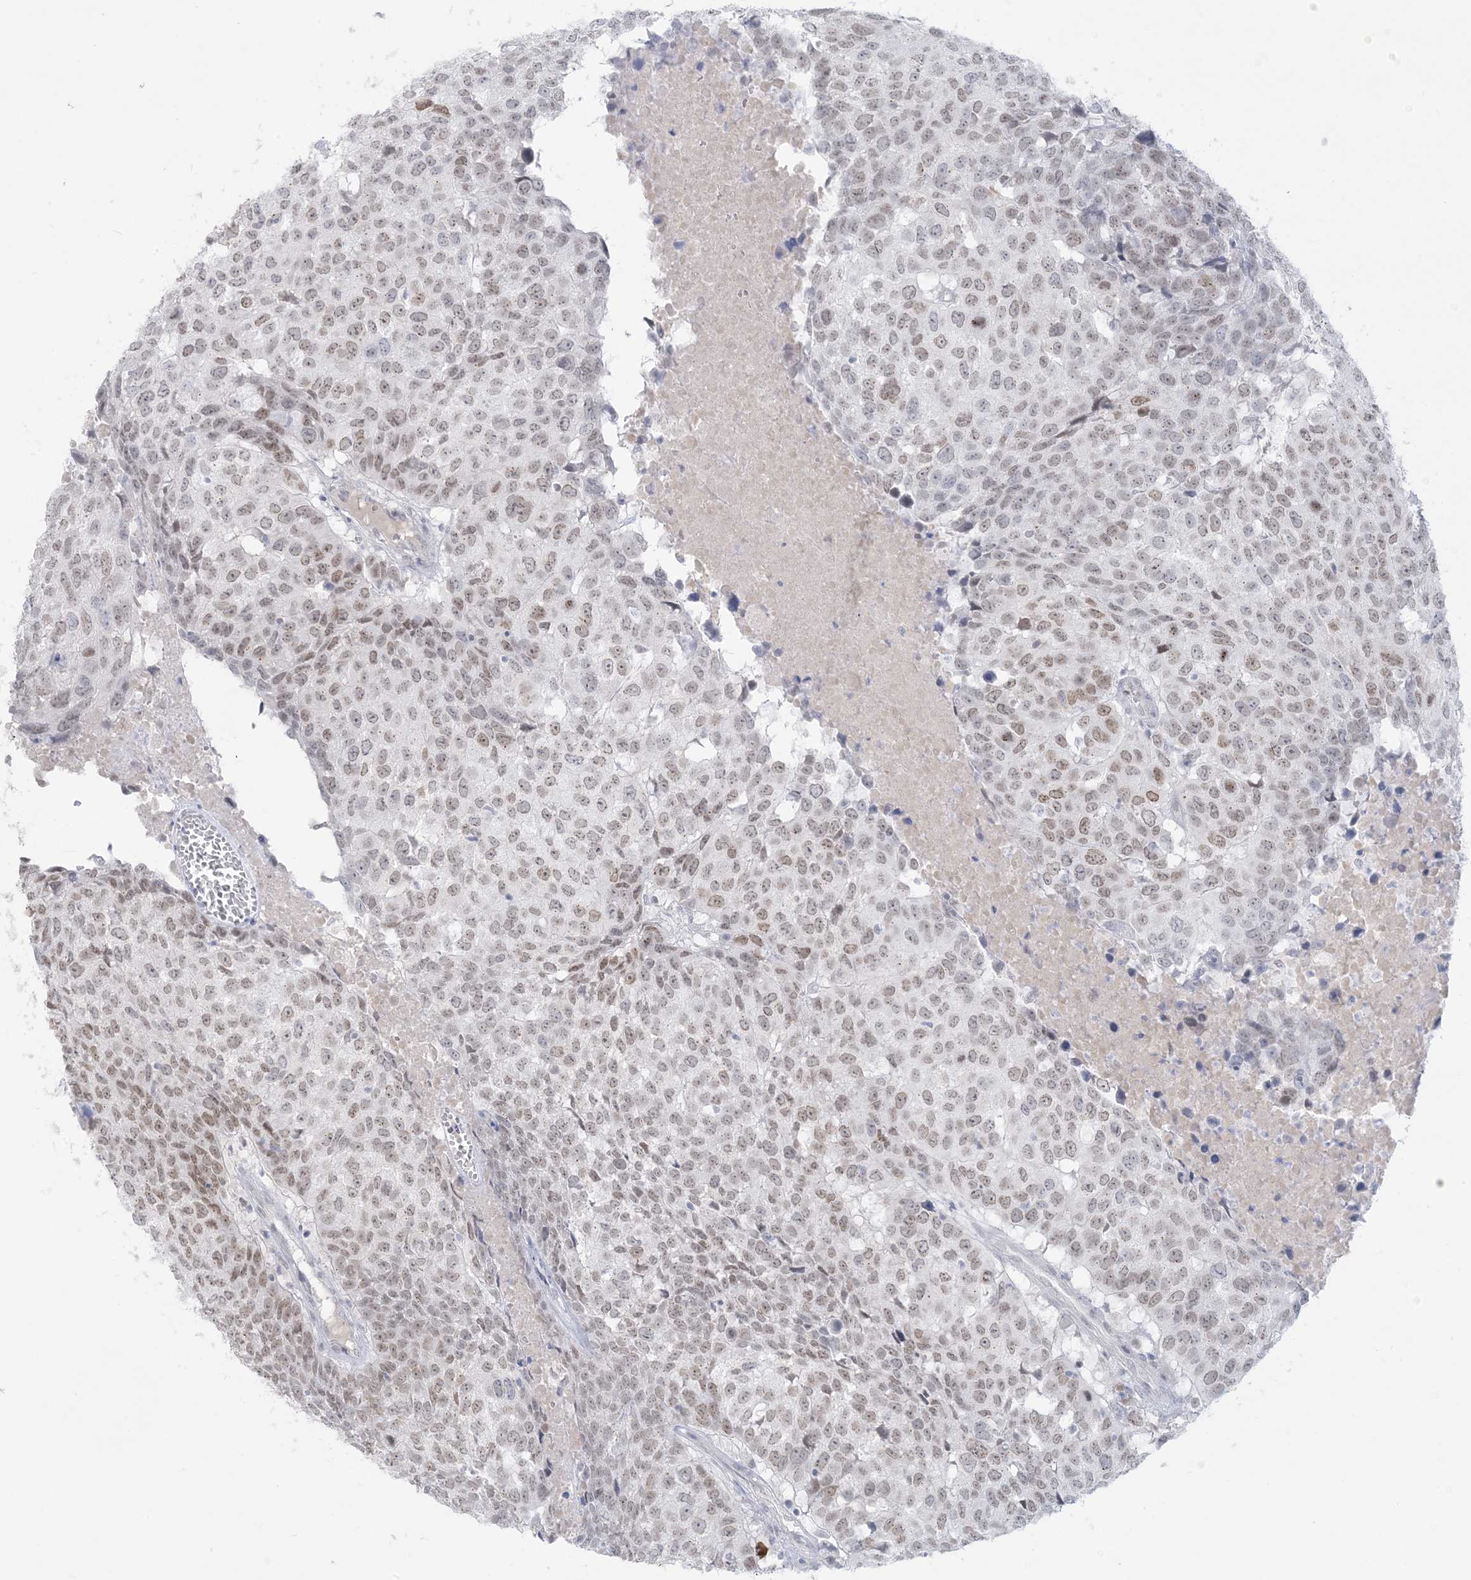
{"staining": {"intensity": "weak", "quantity": ">75%", "location": "nuclear"}, "tissue": "head and neck cancer", "cell_type": "Tumor cells", "image_type": "cancer", "snomed": [{"axis": "morphology", "description": "Squamous cell carcinoma, NOS"}, {"axis": "topography", "description": "Head-Neck"}], "caption": "Protein analysis of squamous cell carcinoma (head and neck) tissue shows weak nuclear expression in about >75% of tumor cells.", "gene": "HOMEZ", "patient": {"sex": "male", "age": 66}}